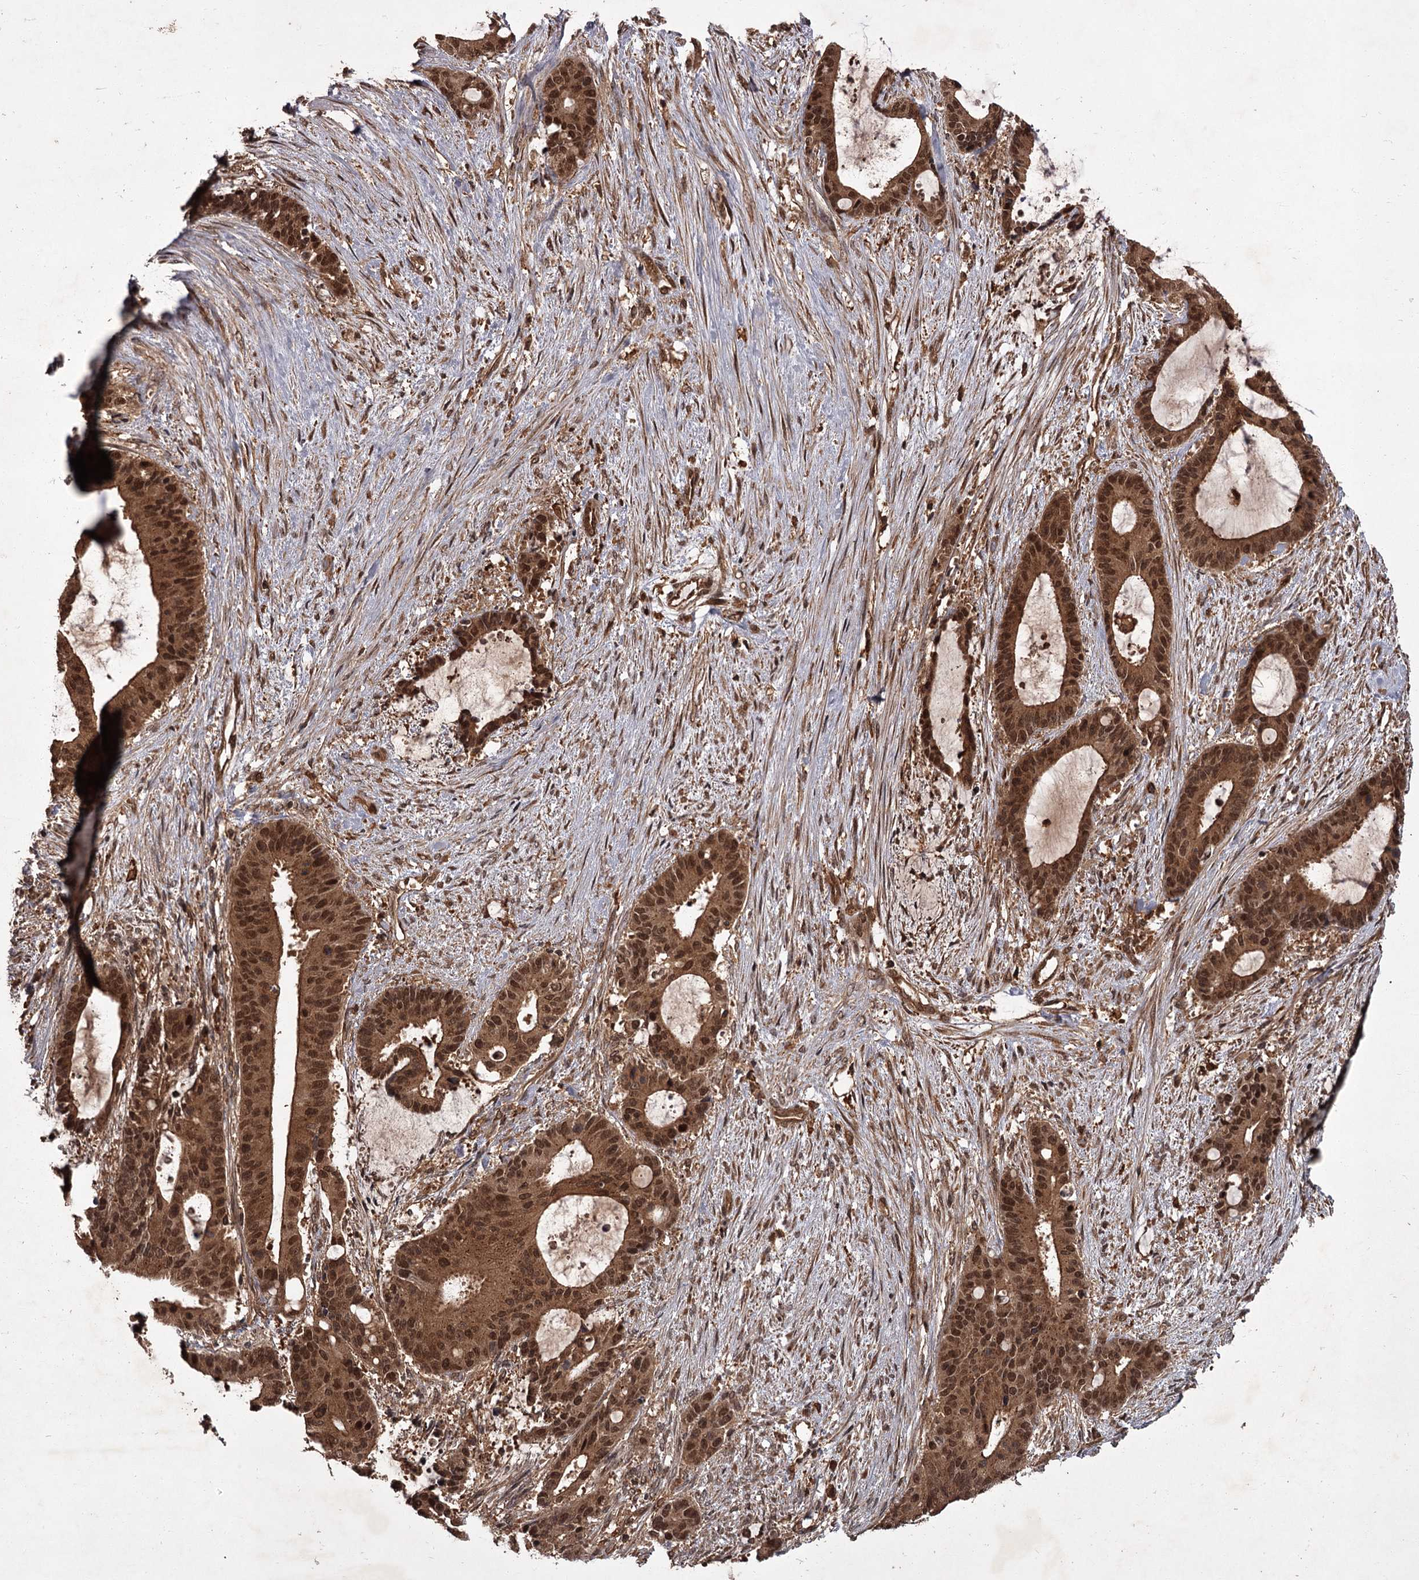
{"staining": {"intensity": "moderate", "quantity": ">75%", "location": "cytoplasmic/membranous,nuclear"}, "tissue": "liver cancer", "cell_type": "Tumor cells", "image_type": "cancer", "snomed": [{"axis": "morphology", "description": "Normal tissue, NOS"}, {"axis": "morphology", "description": "Cholangiocarcinoma"}, {"axis": "topography", "description": "Liver"}, {"axis": "topography", "description": "Peripheral nerve tissue"}], "caption": "This is an image of immunohistochemistry staining of liver cancer, which shows moderate expression in the cytoplasmic/membranous and nuclear of tumor cells.", "gene": "TBC1D23", "patient": {"sex": "female", "age": 73}}